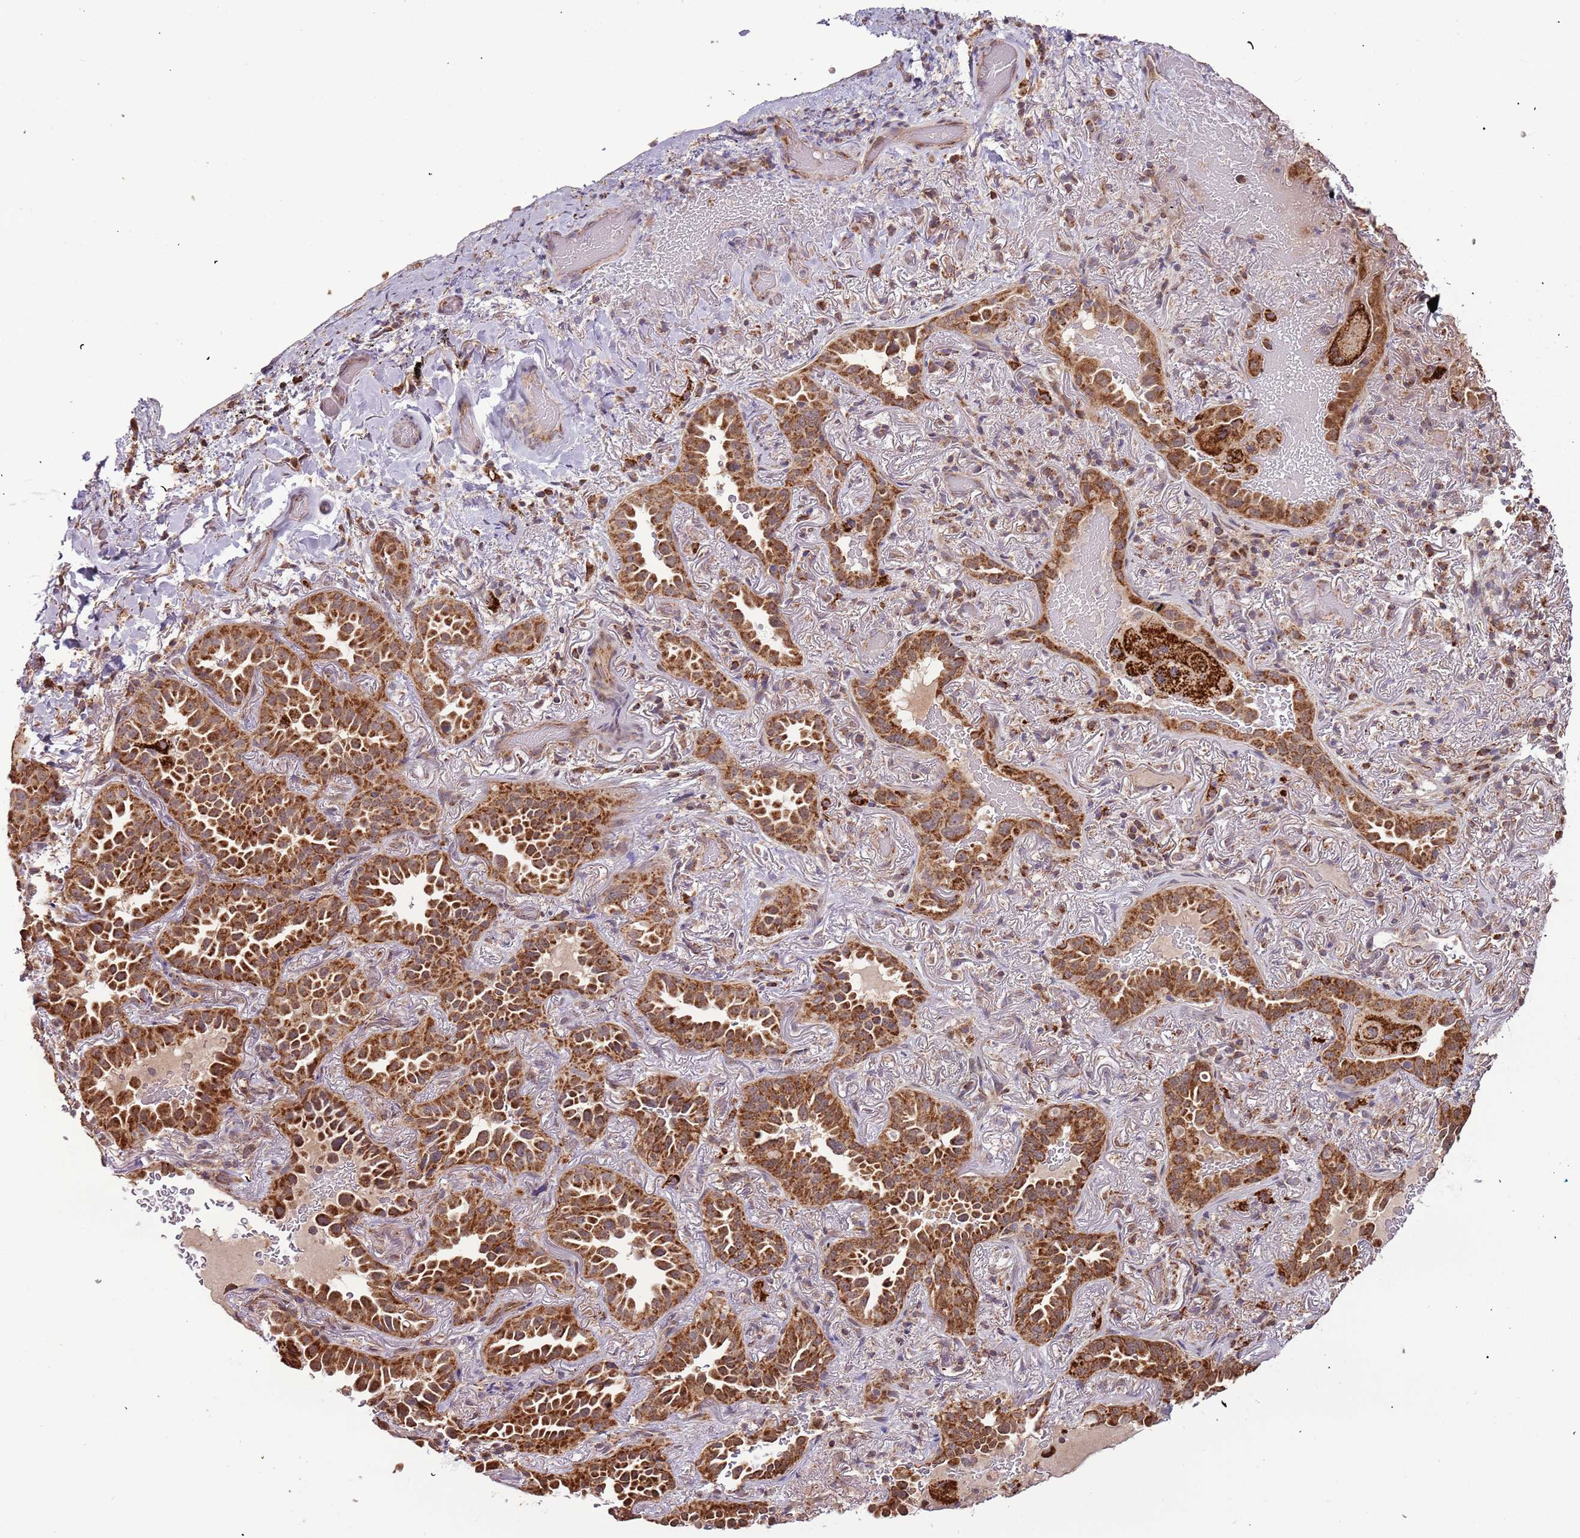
{"staining": {"intensity": "strong", "quantity": ">75%", "location": "cytoplasmic/membranous"}, "tissue": "lung cancer", "cell_type": "Tumor cells", "image_type": "cancer", "snomed": [{"axis": "morphology", "description": "Adenocarcinoma, NOS"}, {"axis": "topography", "description": "Lung"}], "caption": "A brown stain highlights strong cytoplasmic/membranous staining of a protein in lung cancer (adenocarcinoma) tumor cells.", "gene": "IL17RD", "patient": {"sex": "female", "age": 69}}